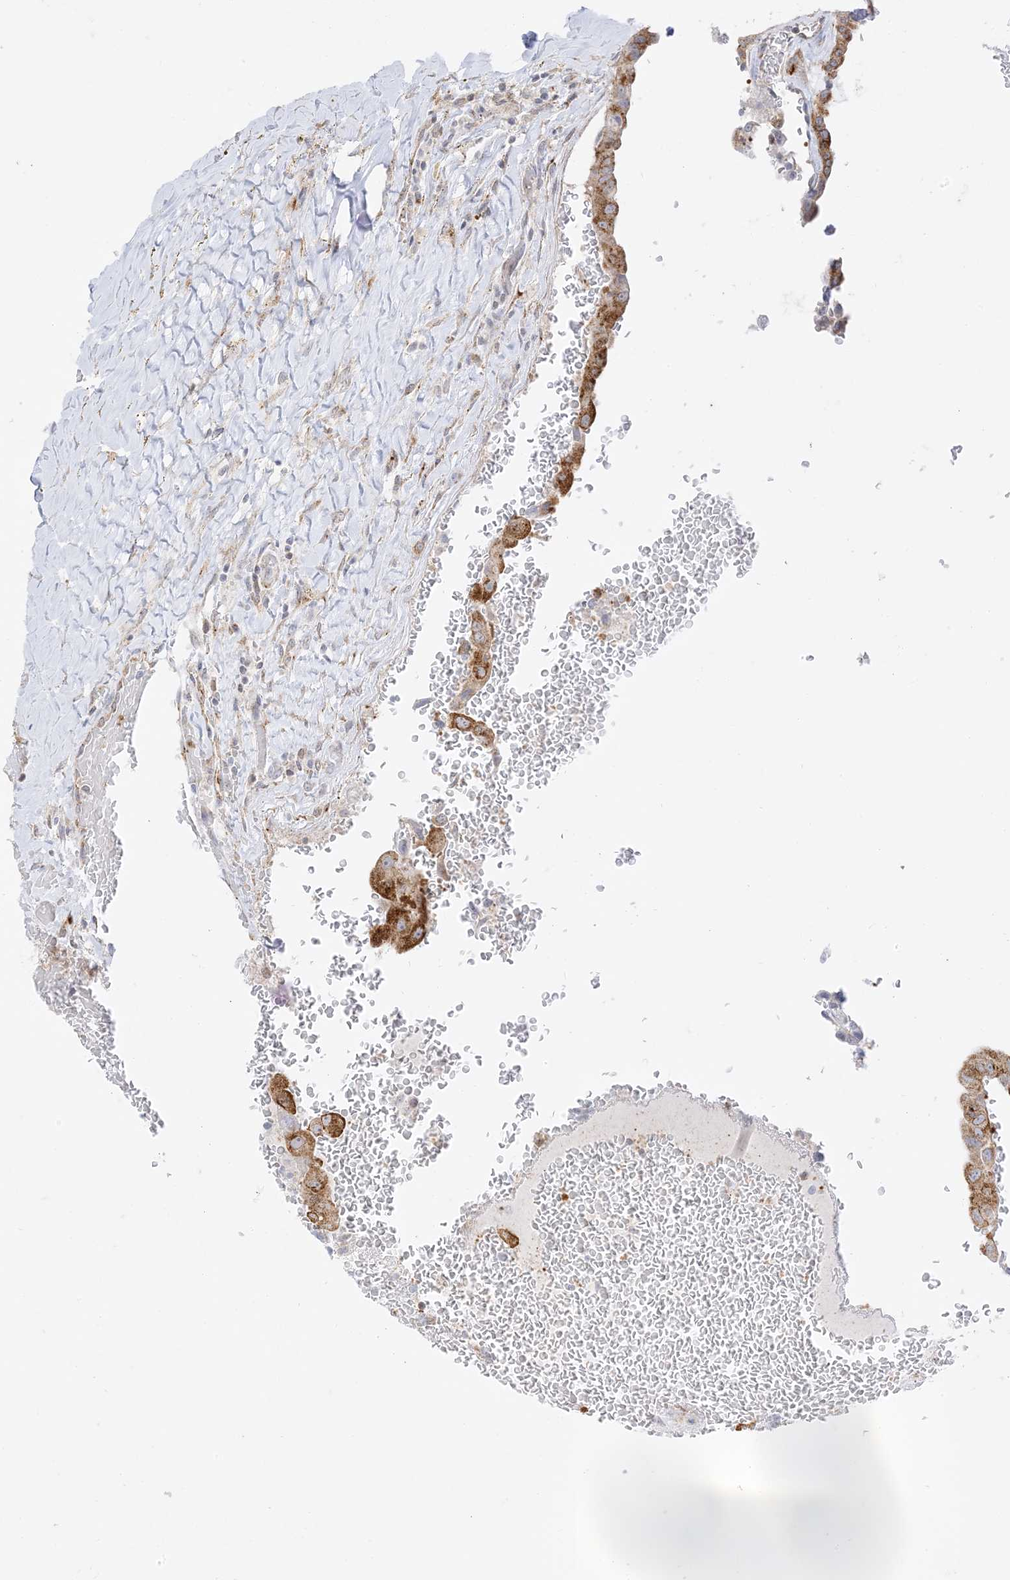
{"staining": {"intensity": "moderate", "quantity": ">75%", "location": "cytoplasmic/membranous"}, "tissue": "thyroid cancer", "cell_type": "Tumor cells", "image_type": "cancer", "snomed": [{"axis": "morphology", "description": "Papillary adenocarcinoma, NOS"}, {"axis": "topography", "description": "Thyroid gland"}], "caption": "Protein expression analysis of human thyroid cancer reveals moderate cytoplasmic/membranous positivity in approximately >75% of tumor cells.", "gene": "RAC1", "patient": {"sex": "male", "age": 77}}